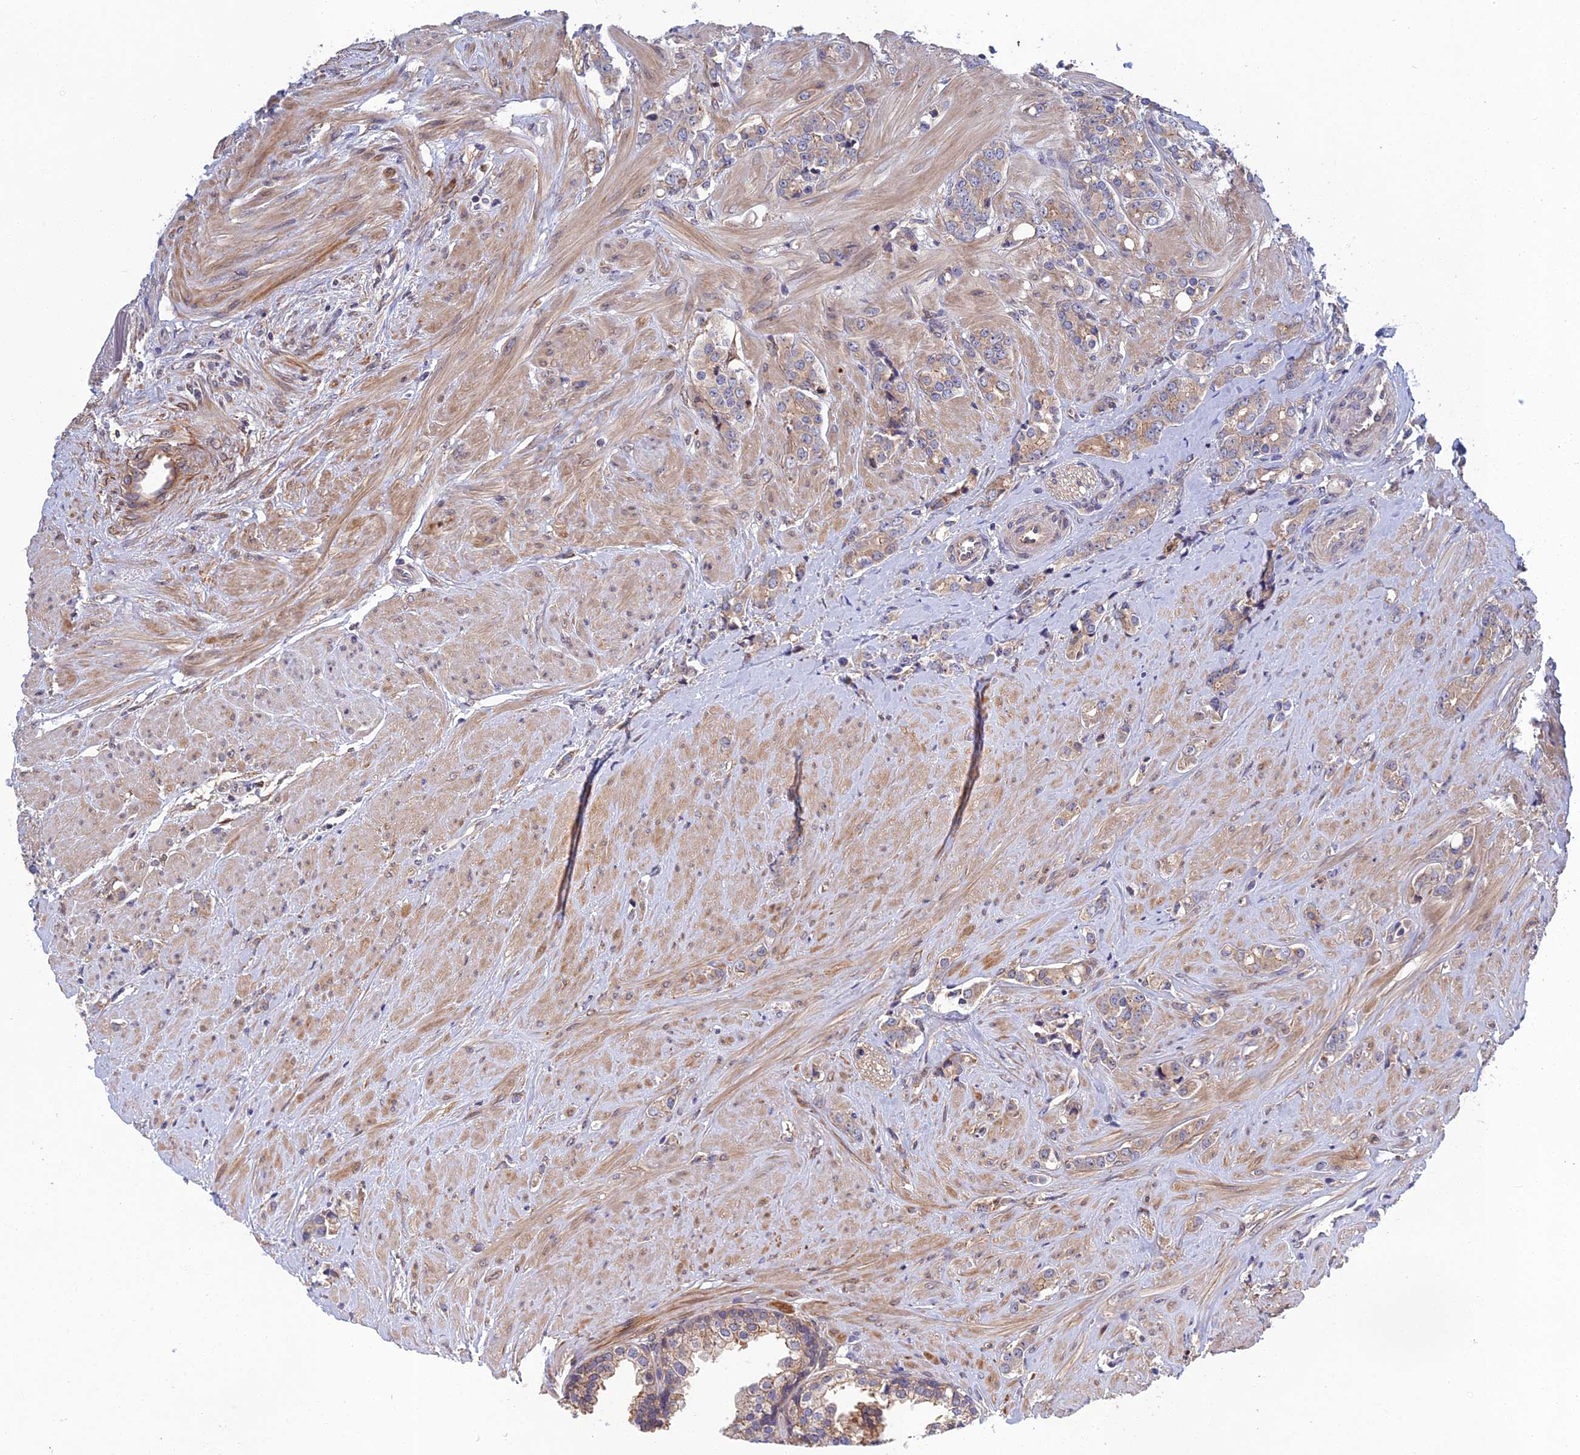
{"staining": {"intensity": "weak", "quantity": "<25%", "location": "cytoplasmic/membranous"}, "tissue": "prostate cancer", "cell_type": "Tumor cells", "image_type": "cancer", "snomed": [{"axis": "morphology", "description": "Adenocarcinoma, High grade"}, {"axis": "topography", "description": "Prostate"}], "caption": "Immunohistochemistry of human prostate cancer (adenocarcinoma (high-grade)) reveals no positivity in tumor cells.", "gene": "CRACD", "patient": {"sex": "male", "age": 62}}